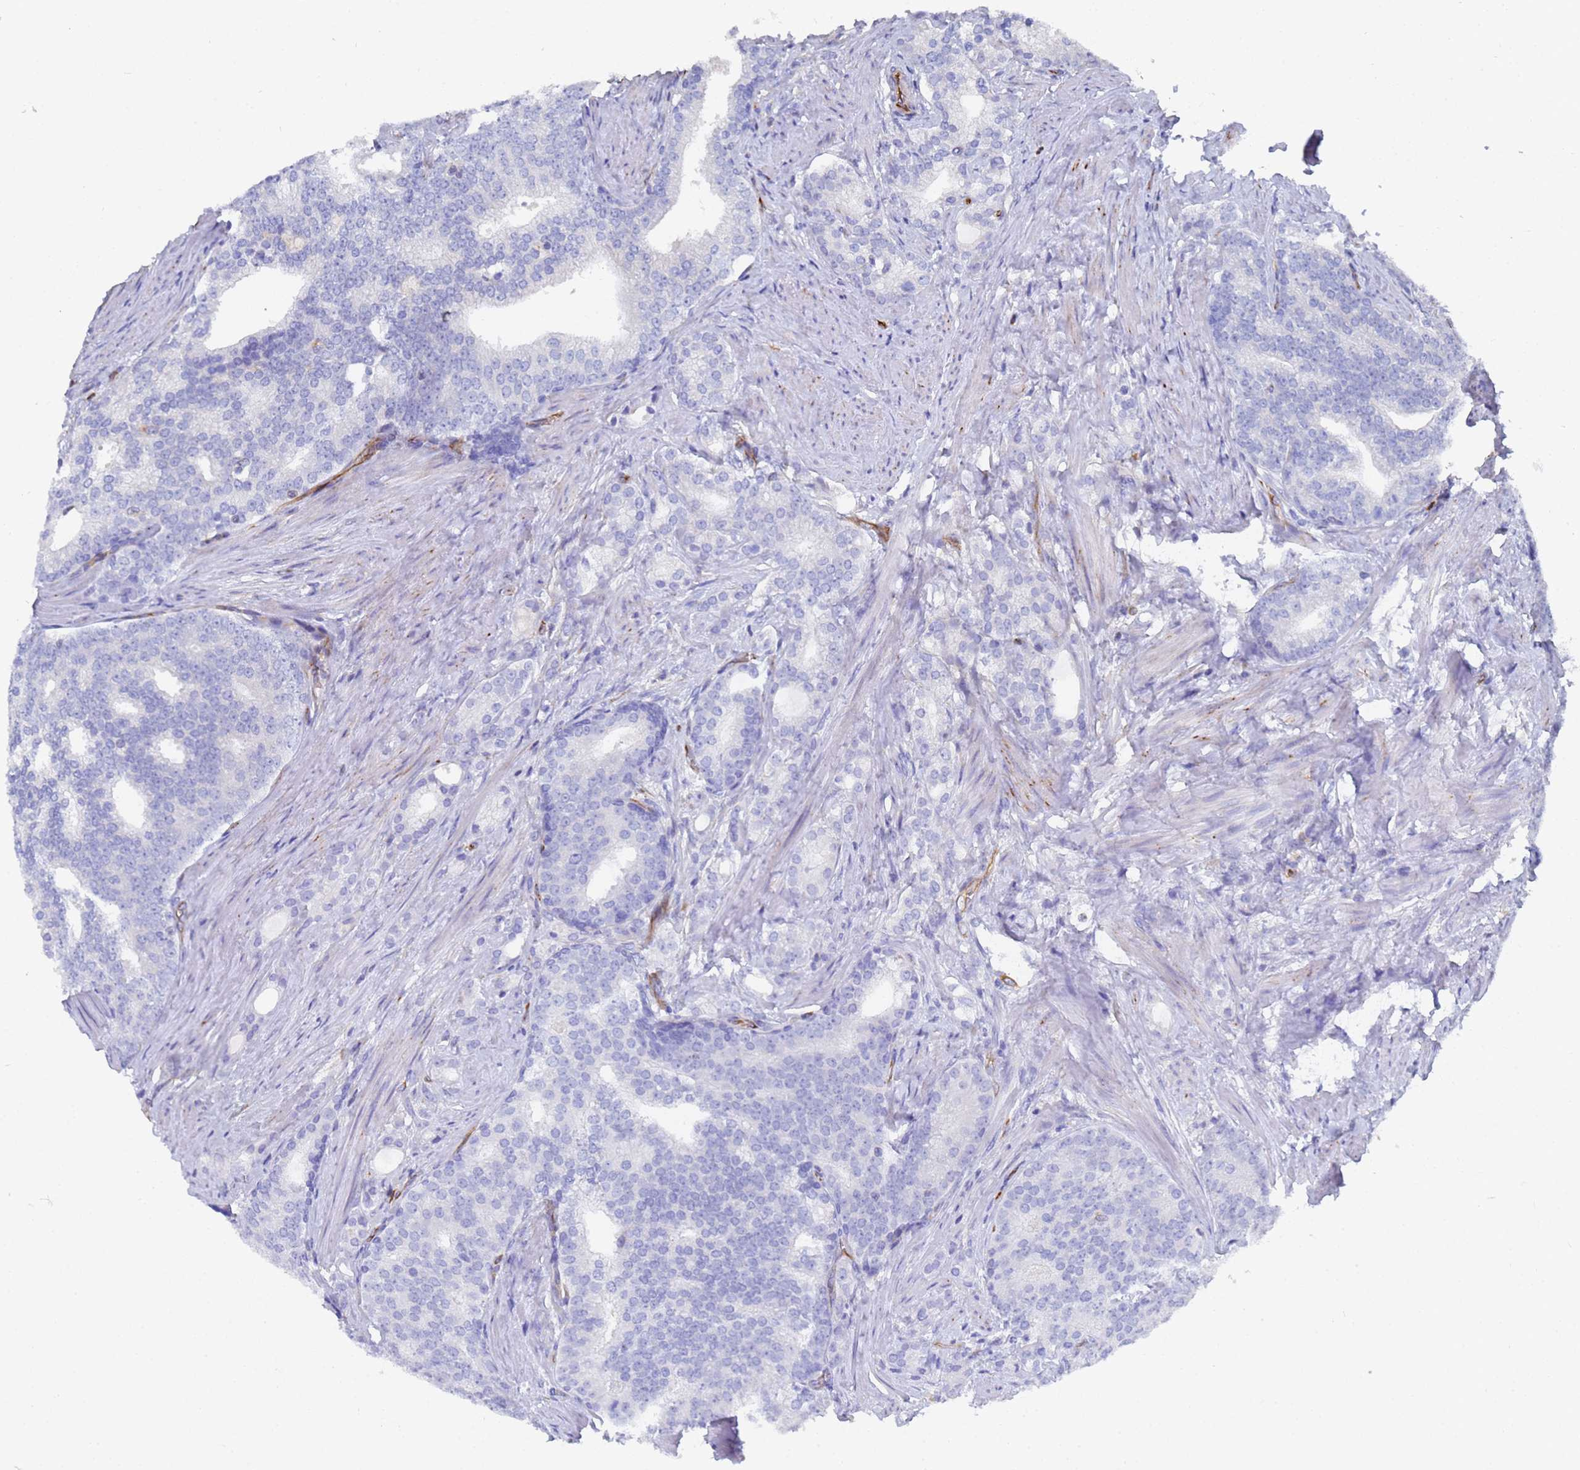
{"staining": {"intensity": "negative", "quantity": "none", "location": "none"}, "tissue": "prostate cancer", "cell_type": "Tumor cells", "image_type": "cancer", "snomed": [{"axis": "morphology", "description": "Adenocarcinoma, Low grade"}, {"axis": "topography", "description": "Prostate"}], "caption": "Immunohistochemistry (IHC) photomicrograph of prostate cancer stained for a protein (brown), which exhibits no positivity in tumor cells.", "gene": "SYT13", "patient": {"sex": "male", "age": 71}}